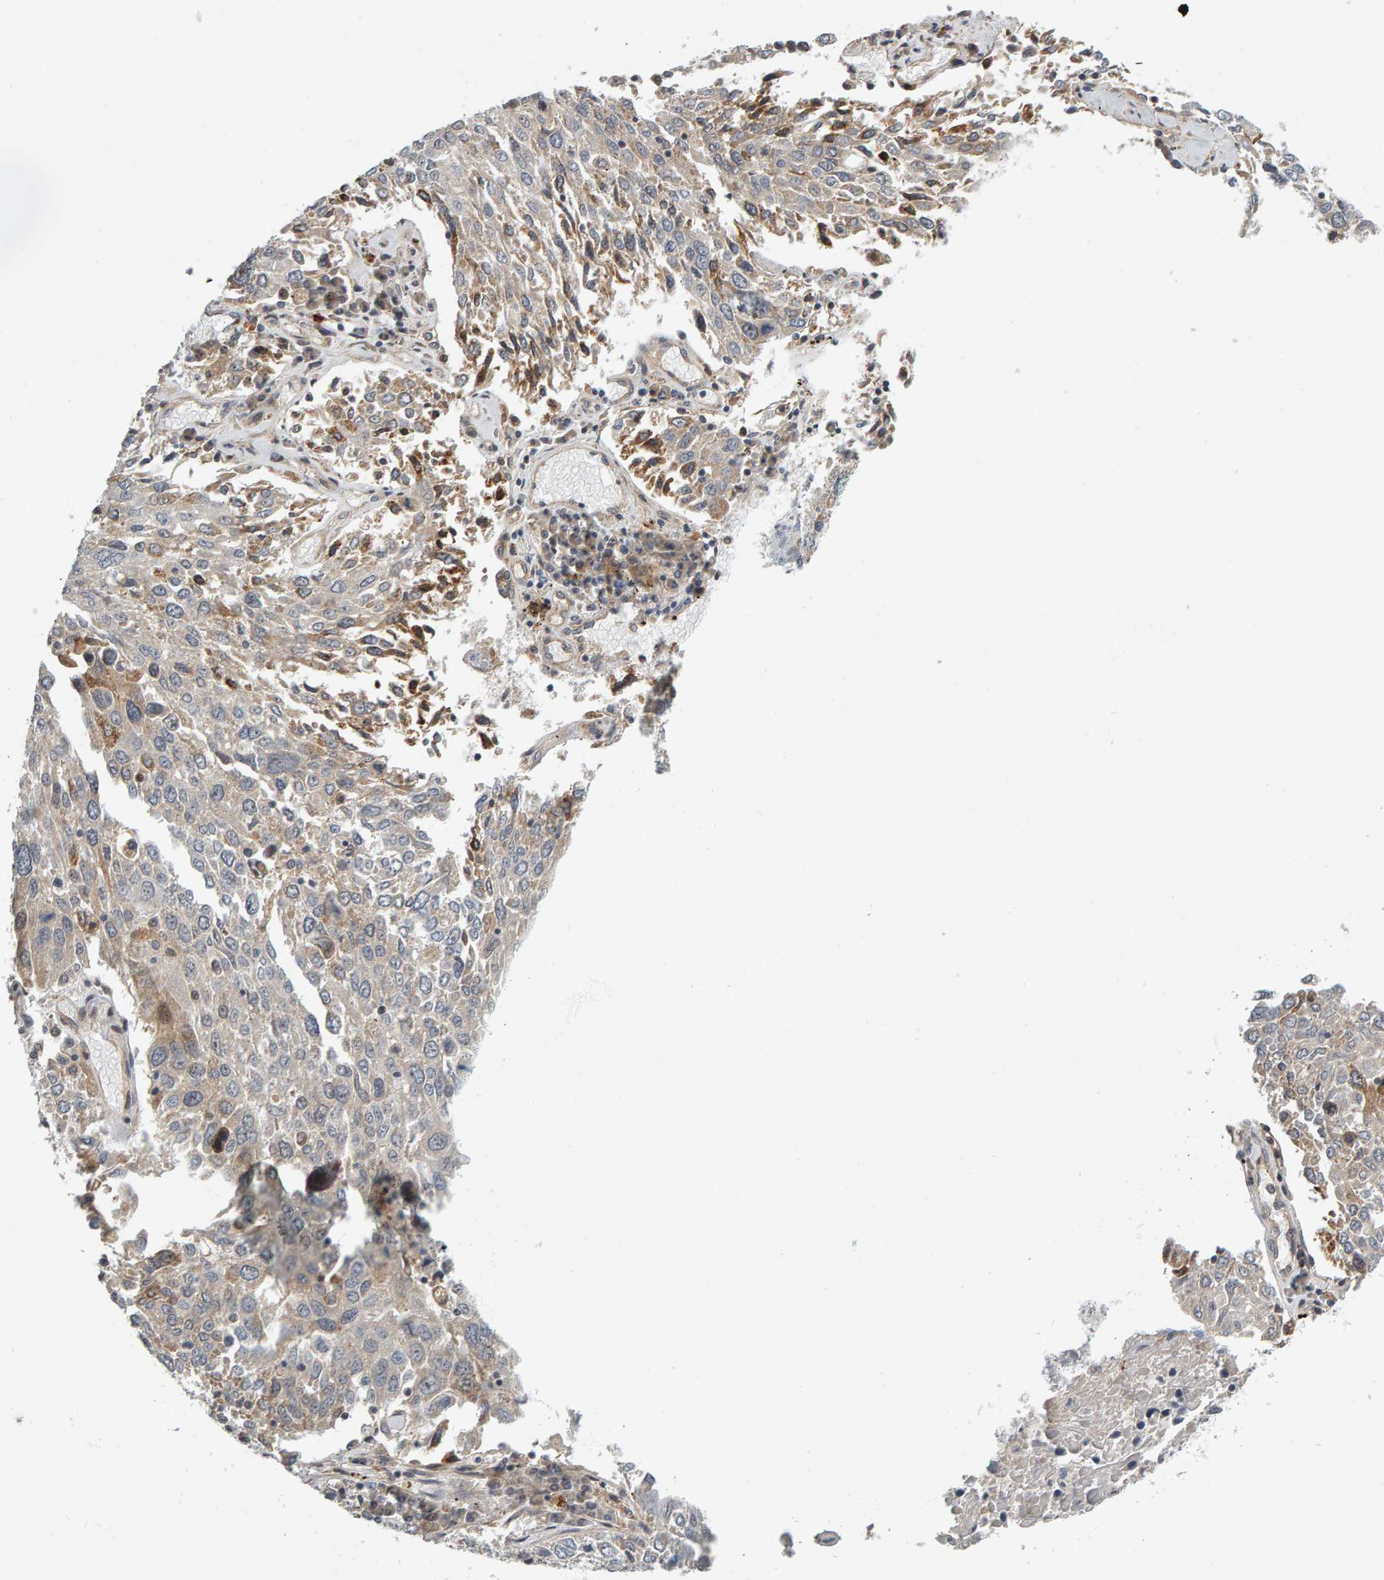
{"staining": {"intensity": "weak", "quantity": "25%-75%", "location": "cytoplasmic/membranous"}, "tissue": "lung cancer", "cell_type": "Tumor cells", "image_type": "cancer", "snomed": [{"axis": "morphology", "description": "Squamous cell carcinoma, NOS"}, {"axis": "topography", "description": "Lung"}], "caption": "Approximately 25%-75% of tumor cells in human lung squamous cell carcinoma show weak cytoplasmic/membranous protein staining as visualized by brown immunohistochemical staining.", "gene": "ZNF160", "patient": {"sex": "male", "age": 65}}